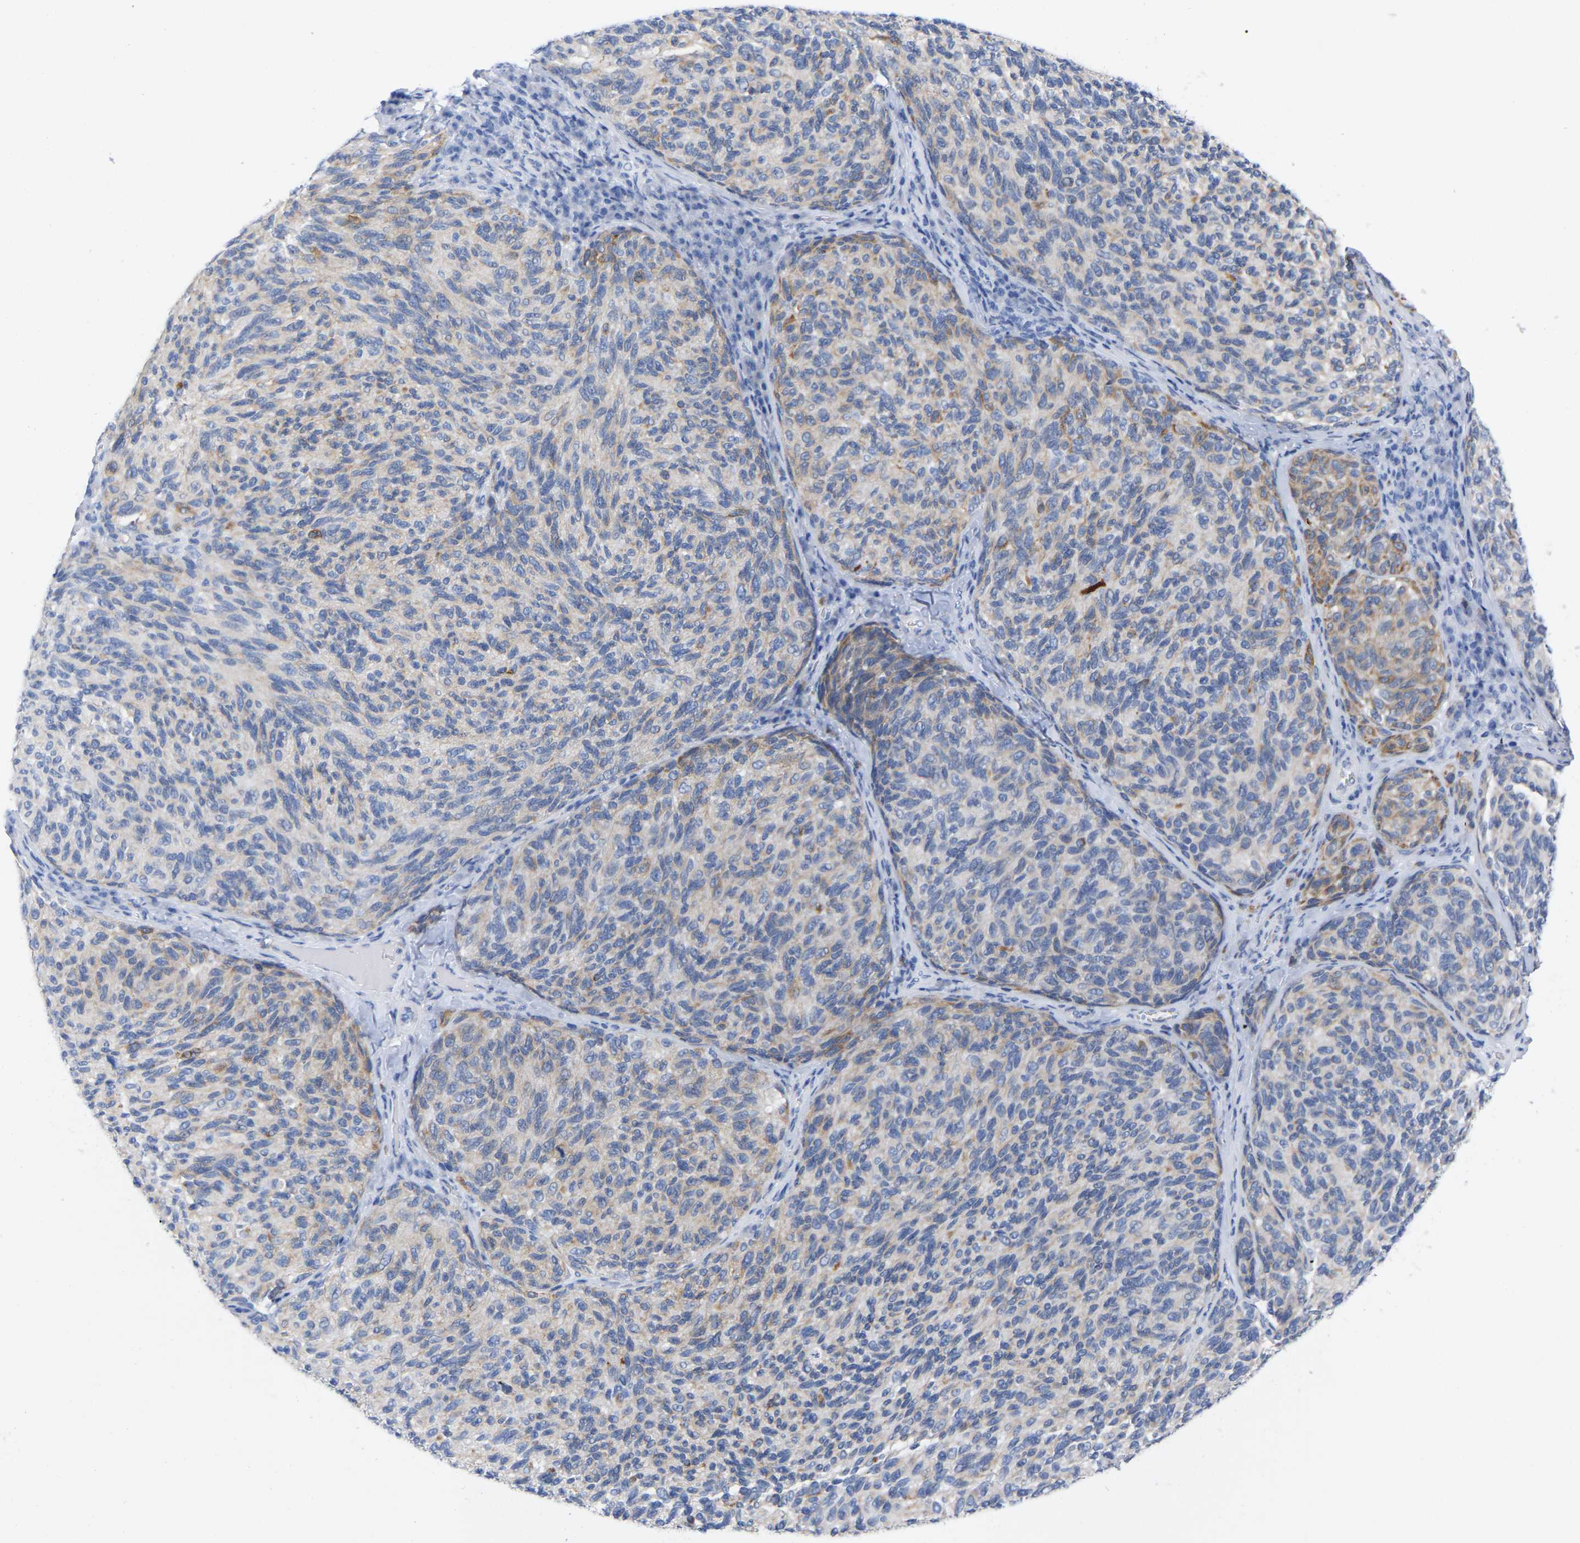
{"staining": {"intensity": "moderate", "quantity": "<25%", "location": "cytoplasmic/membranous"}, "tissue": "melanoma", "cell_type": "Tumor cells", "image_type": "cancer", "snomed": [{"axis": "morphology", "description": "Malignant melanoma, NOS"}, {"axis": "topography", "description": "Skin"}], "caption": "Protein expression analysis of malignant melanoma reveals moderate cytoplasmic/membranous staining in approximately <25% of tumor cells. (Stains: DAB (3,3'-diaminobenzidine) in brown, nuclei in blue, Microscopy: brightfield microscopy at high magnification).", "gene": "HAPLN1", "patient": {"sex": "female", "age": 73}}